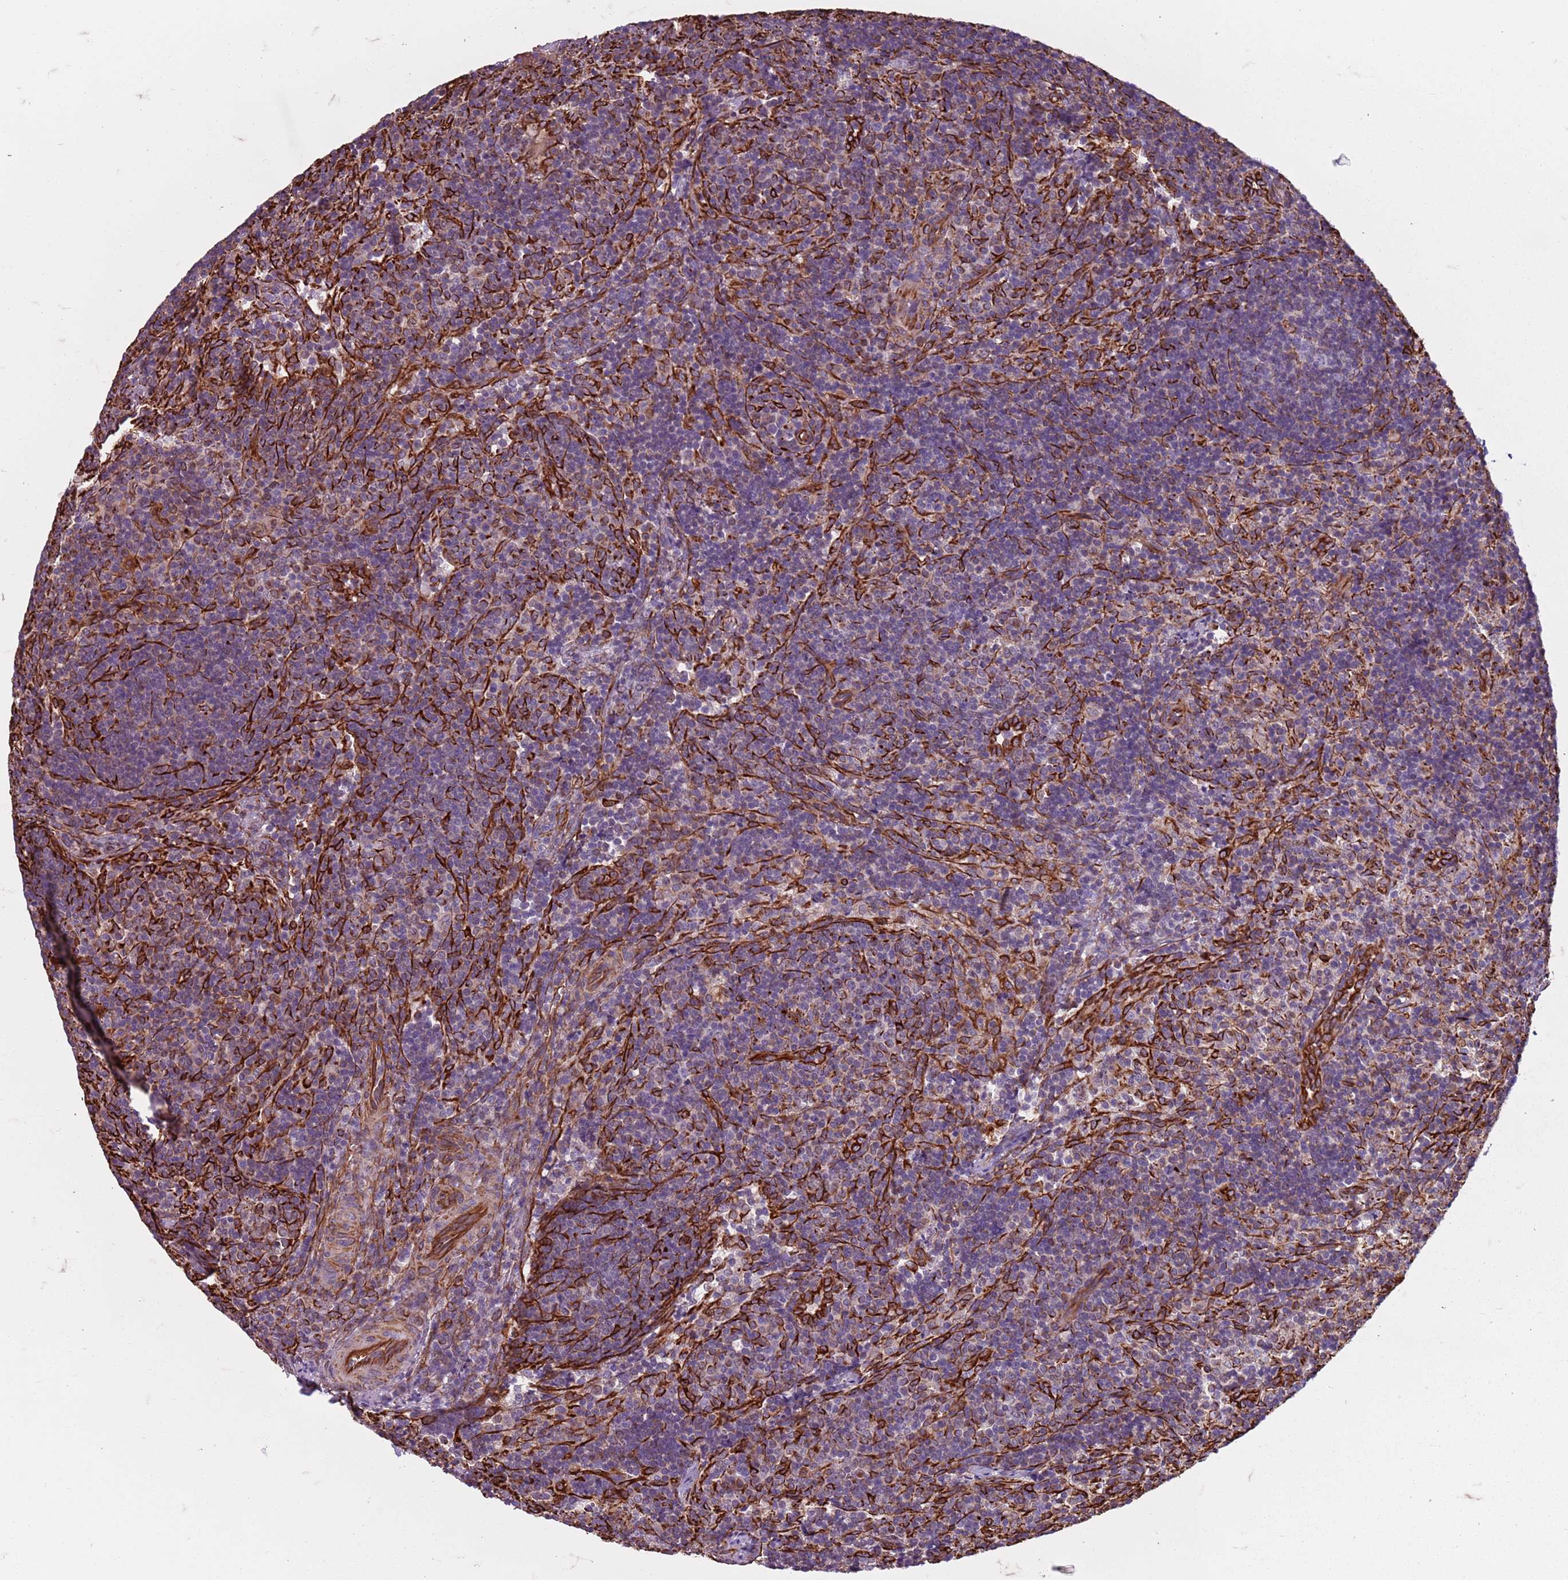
{"staining": {"intensity": "negative", "quantity": "none", "location": "none"}, "tissue": "lymph node", "cell_type": "Germinal center cells", "image_type": "normal", "snomed": [{"axis": "morphology", "description": "Normal tissue, NOS"}, {"axis": "topography", "description": "Lymph node"}], "caption": "Immunohistochemical staining of unremarkable human lymph node reveals no significant positivity in germinal center cells. The staining was performed using DAB to visualize the protein expression in brown, while the nuclei were stained in blue with hematoxylin (Magnification: 20x).", "gene": "TAS2R38", "patient": {"sex": "female", "age": 30}}